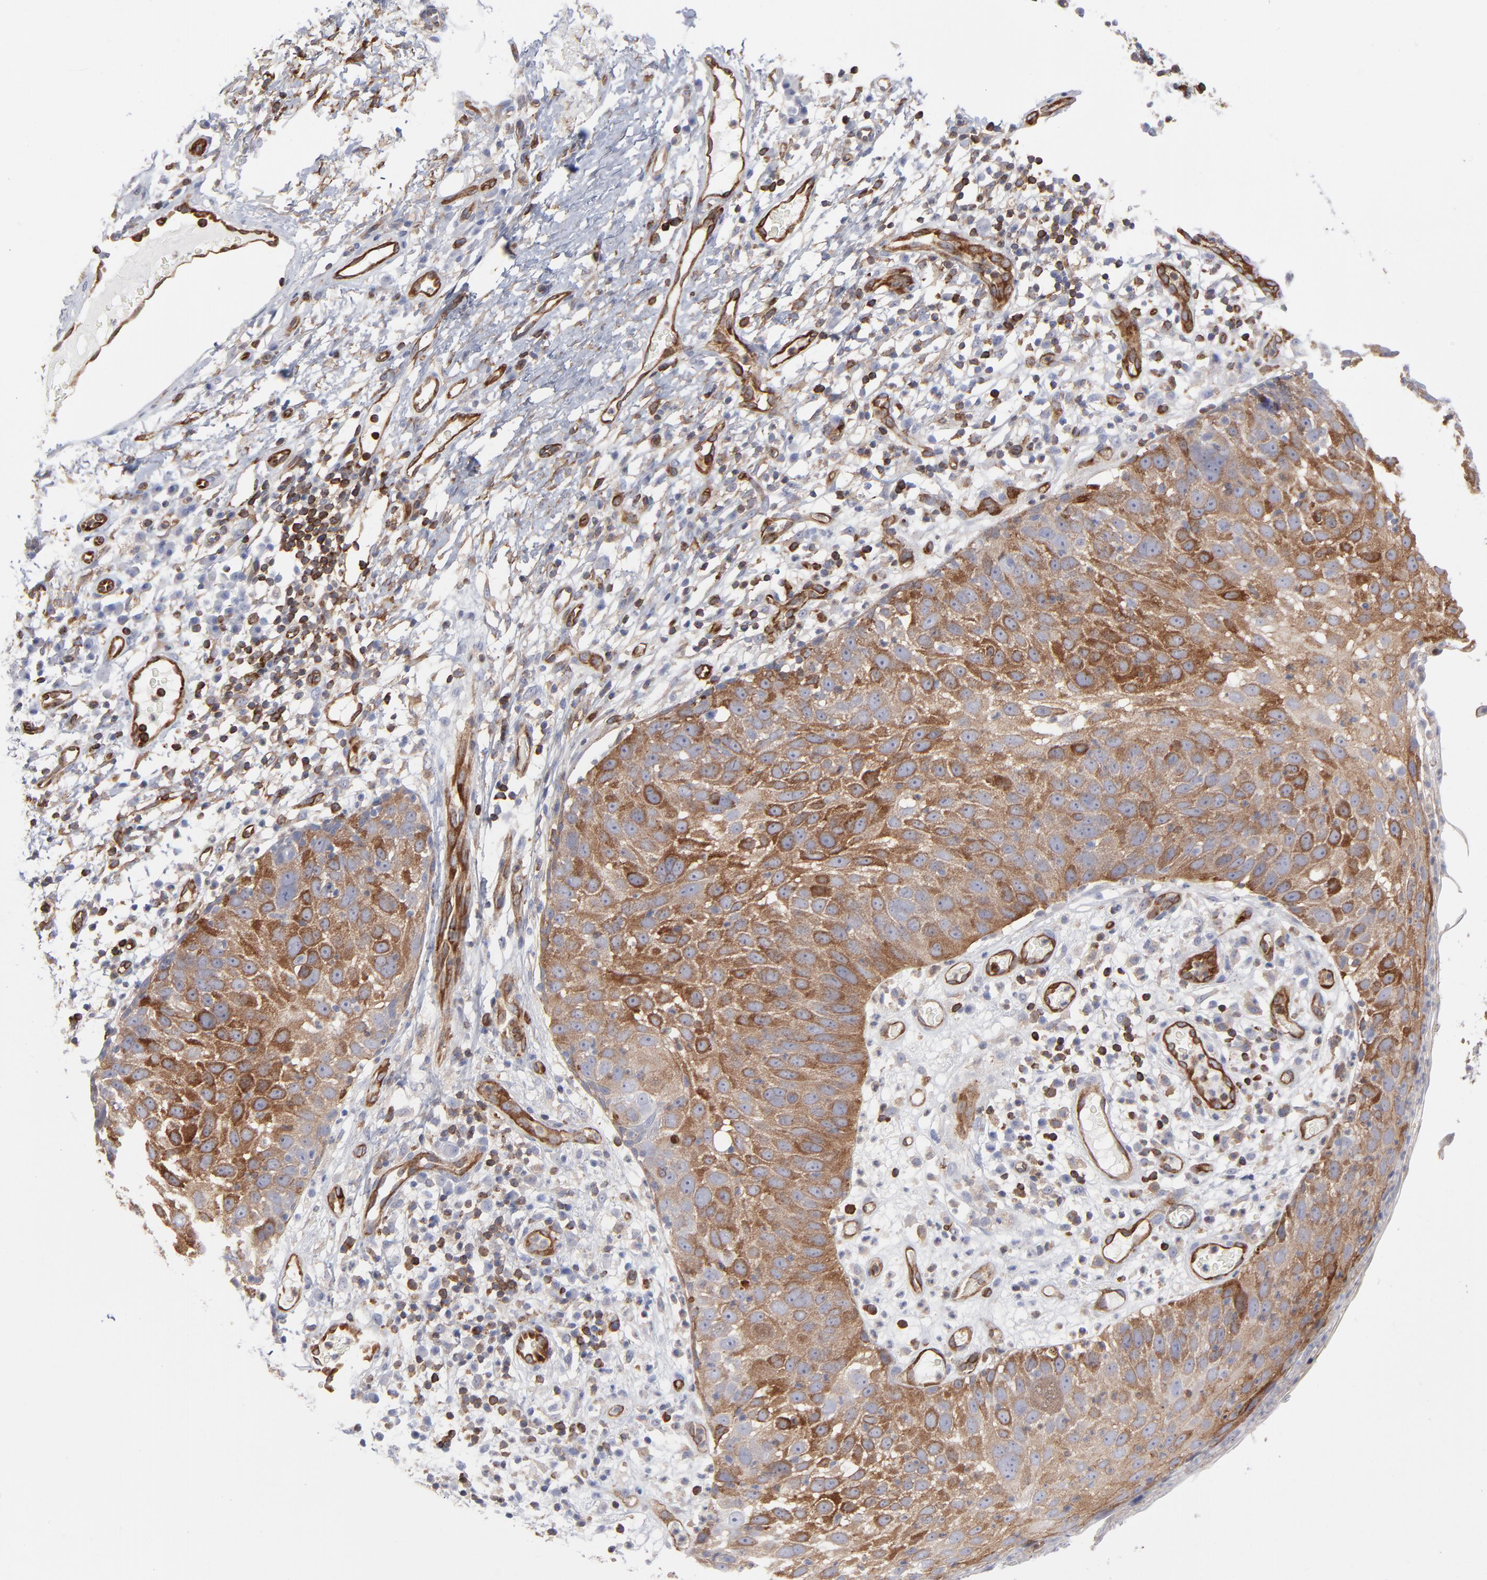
{"staining": {"intensity": "moderate", "quantity": ">75%", "location": "cytoplasmic/membranous"}, "tissue": "skin cancer", "cell_type": "Tumor cells", "image_type": "cancer", "snomed": [{"axis": "morphology", "description": "Squamous cell carcinoma, NOS"}, {"axis": "topography", "description": "Skin"}], "caption": "Human skin cancer stained with a brown dye shows moderate cytoplasmic/membranous positive staining in approximately >75% of tumor cells.", "gene": "PXN", "patient": {"sex": "male", "age": 87}}